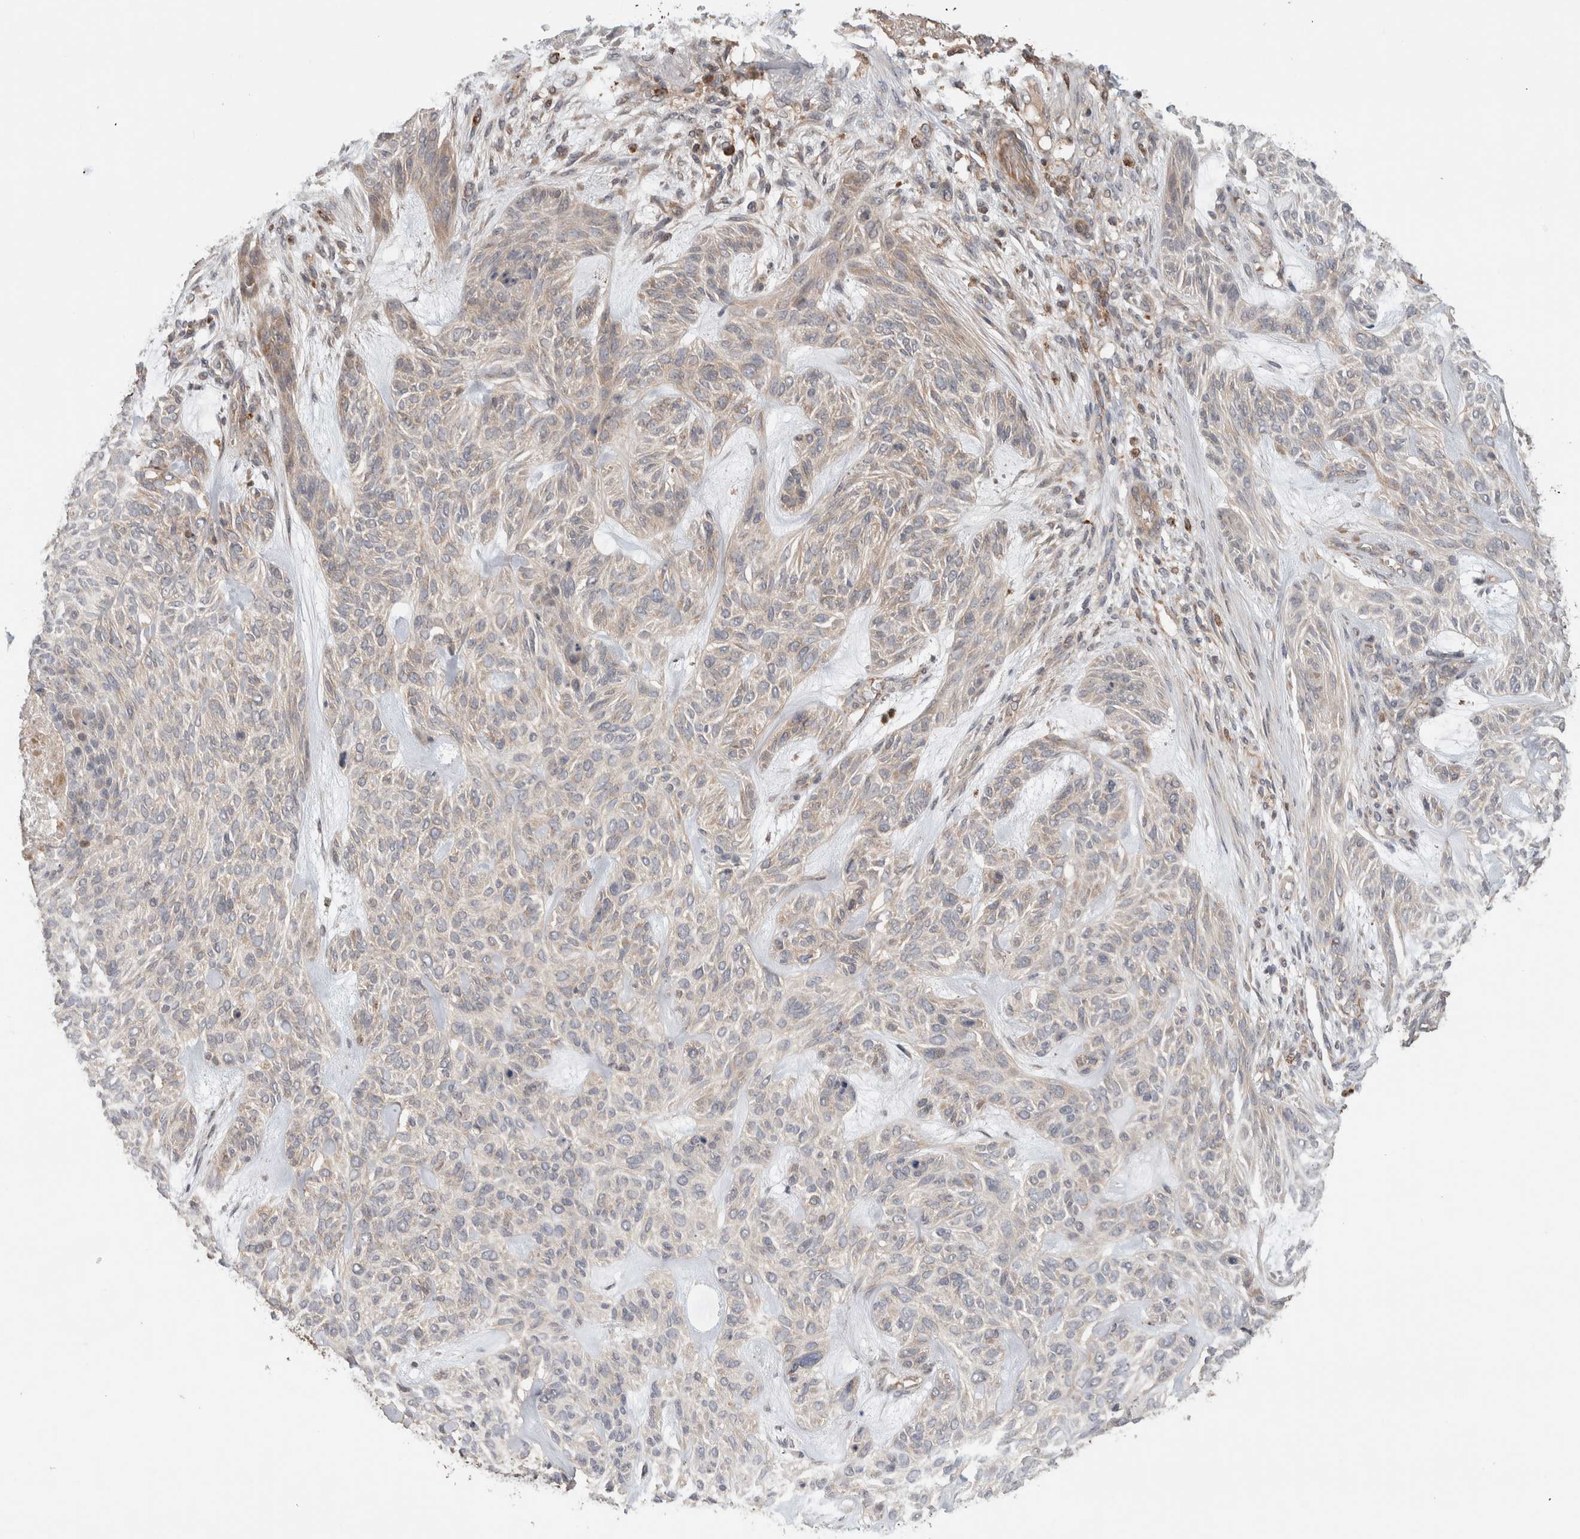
{"staining": {"intensity": "weak", "quantity": "<25%", "location": "cytoplasmic/membranous"}, "tissue": "skin cancer", "cell_type": "Tumor cells", "image_type": "cancer", "snomed": [{"axis": "morphology", "description": "Basal cell carcinoma"}, {"axis": "topography", "description": "Skin"}], "caption": "This is a image of immunohistochemistry (IHC) staining of skin cancer, which shows no positivity in tumor cells.", "gene": "VPS53", "patient": {"sex": "male", "age": 55}}